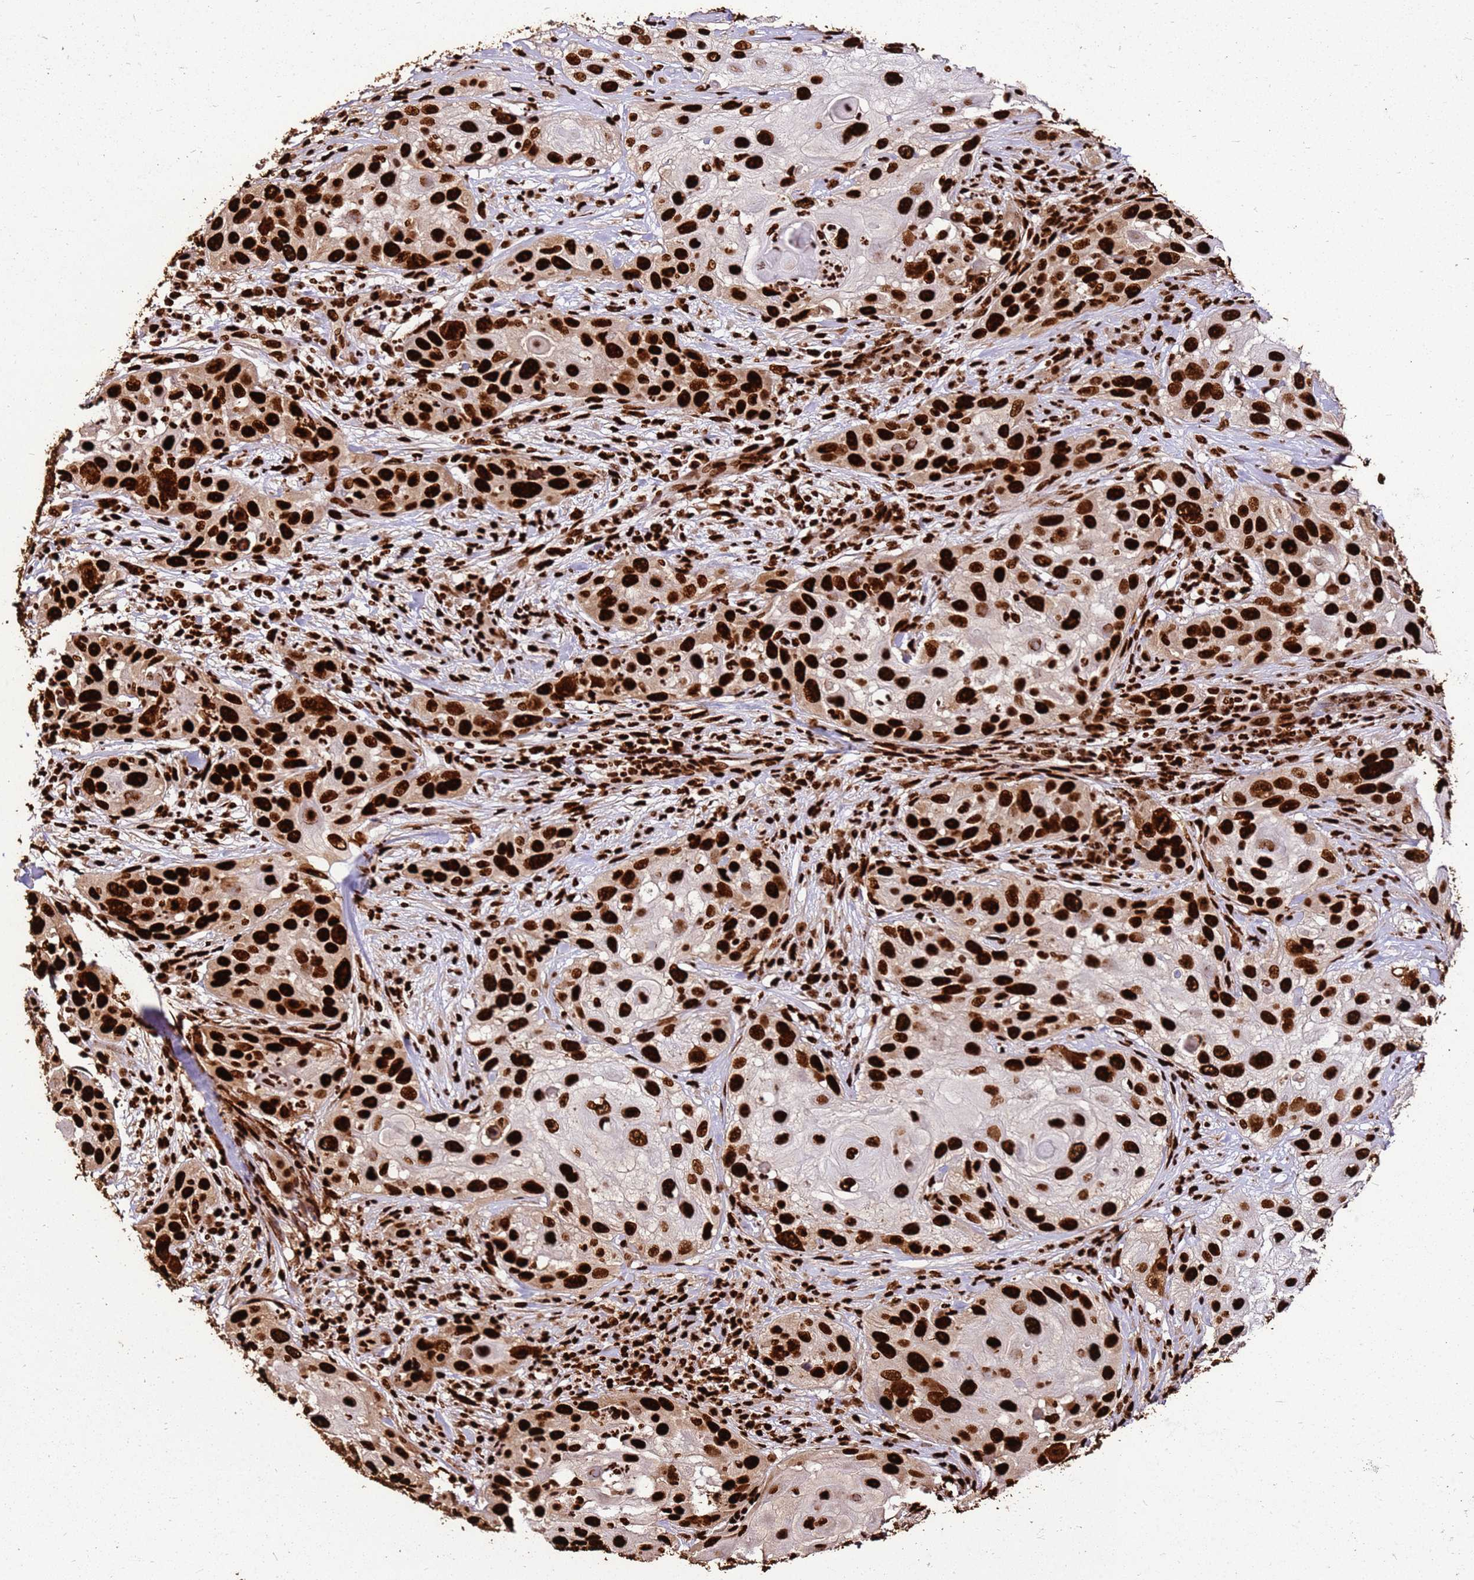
{"staining": {"intensity": "strong", "quantity": ">75%", "location": "nuclear"}, "tissue": "skin cancer", "cell_type": "Tumor cells", "image_type": "cancer", "snomed": [{"axis": "morphology", "description": "Squamous cell carcinoma, NOS"}, {"axis": "topography", "description": "Skin"}], "caption": "Immunohistochemistry (IHC) micrograph of human squamous cell carcinoma (skin) stained for a protein (brown), which displays high levels of strong nuclear staining in approximately >75% of tumor cells.", "gene": "HNRNPAB", "patient": {"sex": "female", "age": 44}}